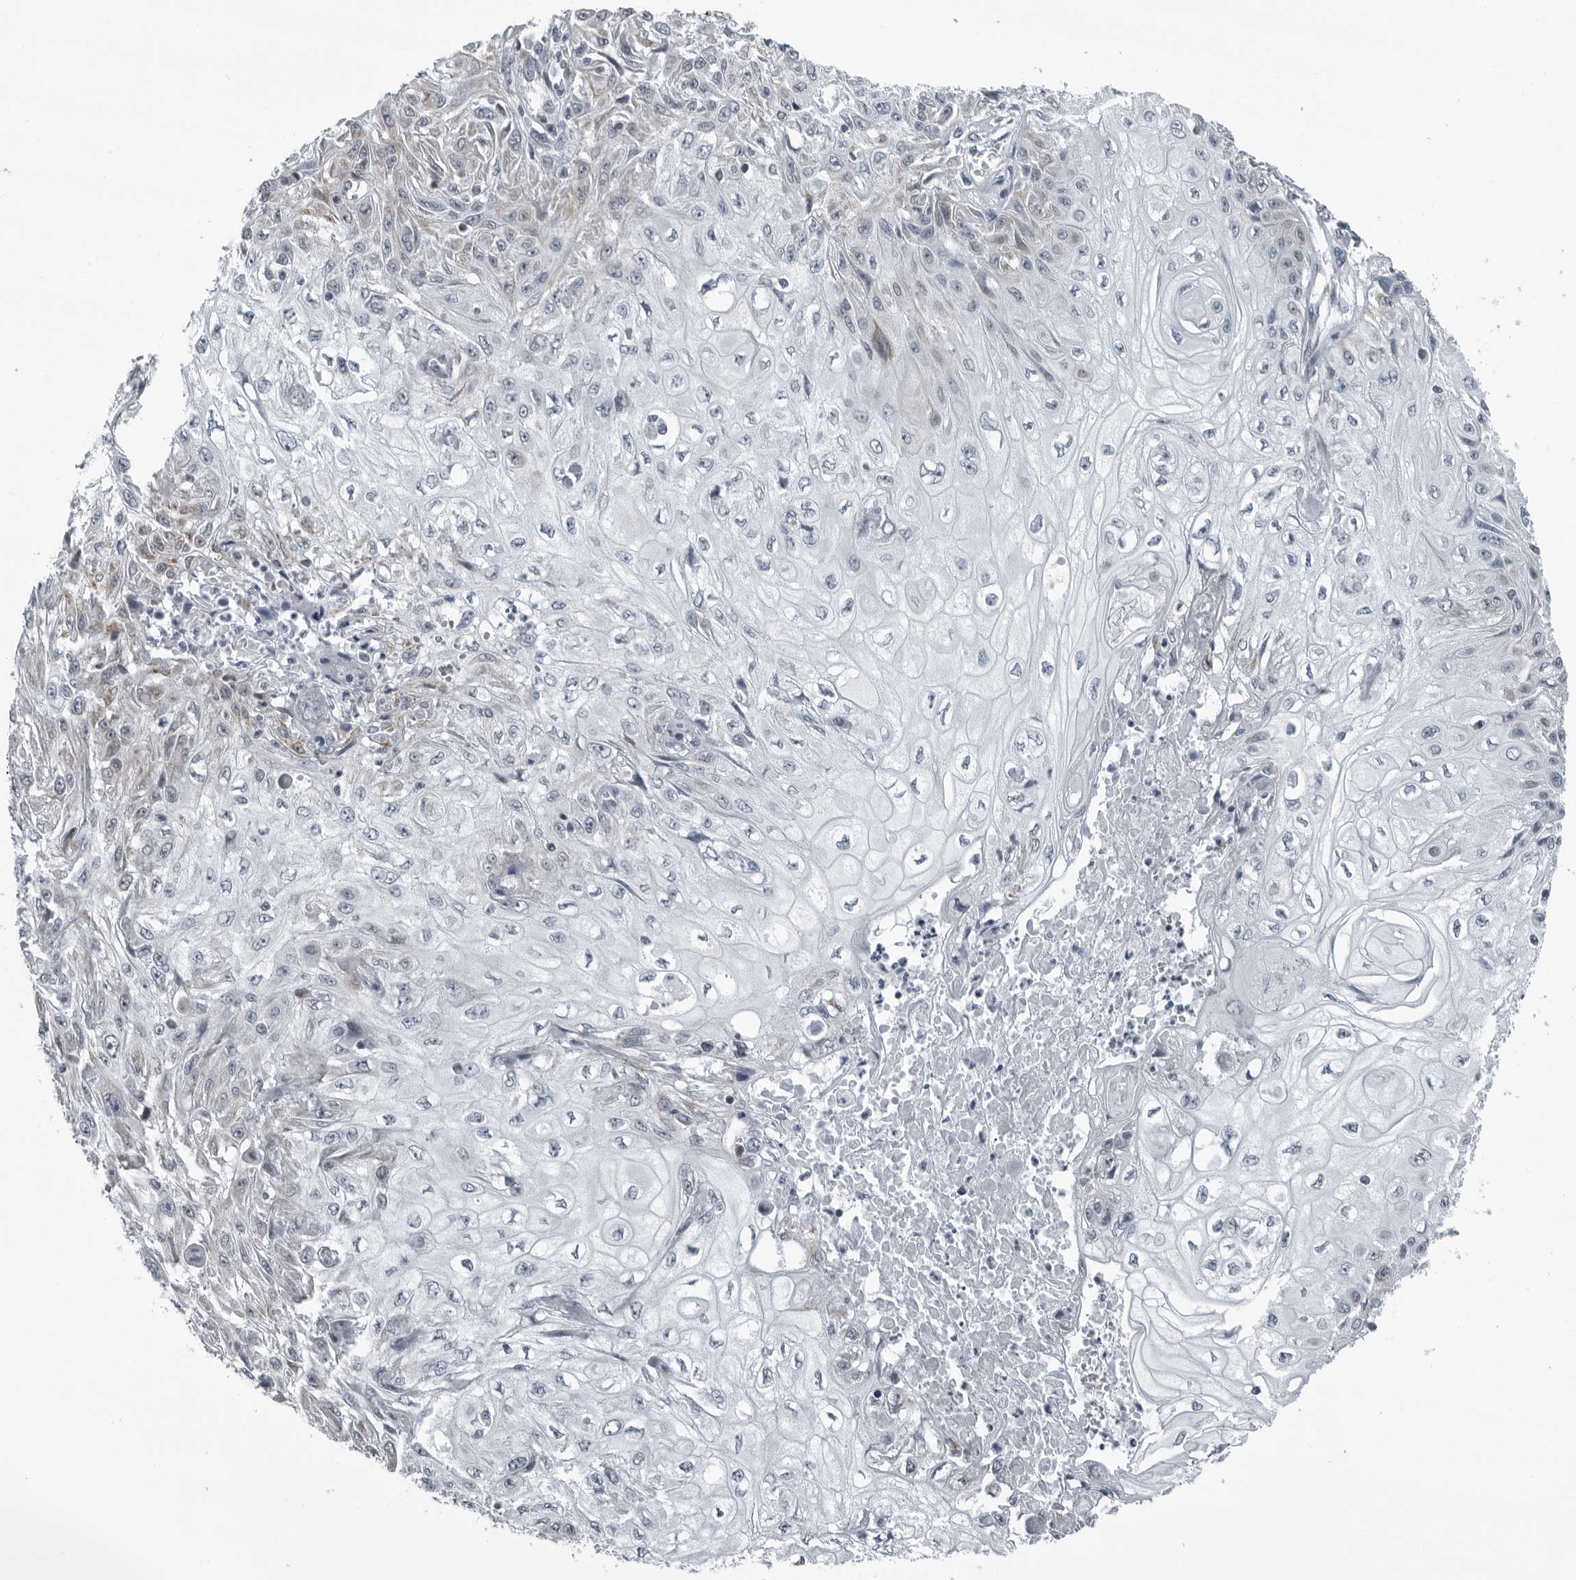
{"staining": {"intensity": "negative", "quantity": "none", "location": "none"}, "tissue": "skin cancer", "cell_type": "Tumor cells", "image_type": "cancer", "snomed": [{"axis": "morphology", "description": "Squamous cell carcinoma, NOS"}, {"axis": "morphology", "description": "Squamous cell carcinoma, metastatic, NOS"}, {"axis": "topography", "description": "Skin"}, {"axis": "topography", "description": "Lymph node"}], "caption": "Immunohistochemical staining of human skin cancer (metastatic squamous cell carcinoma) exhibits no significant expression in tumor cells.", "gene": "RTCA", "patient": {"sex": "male", "age": 75}}